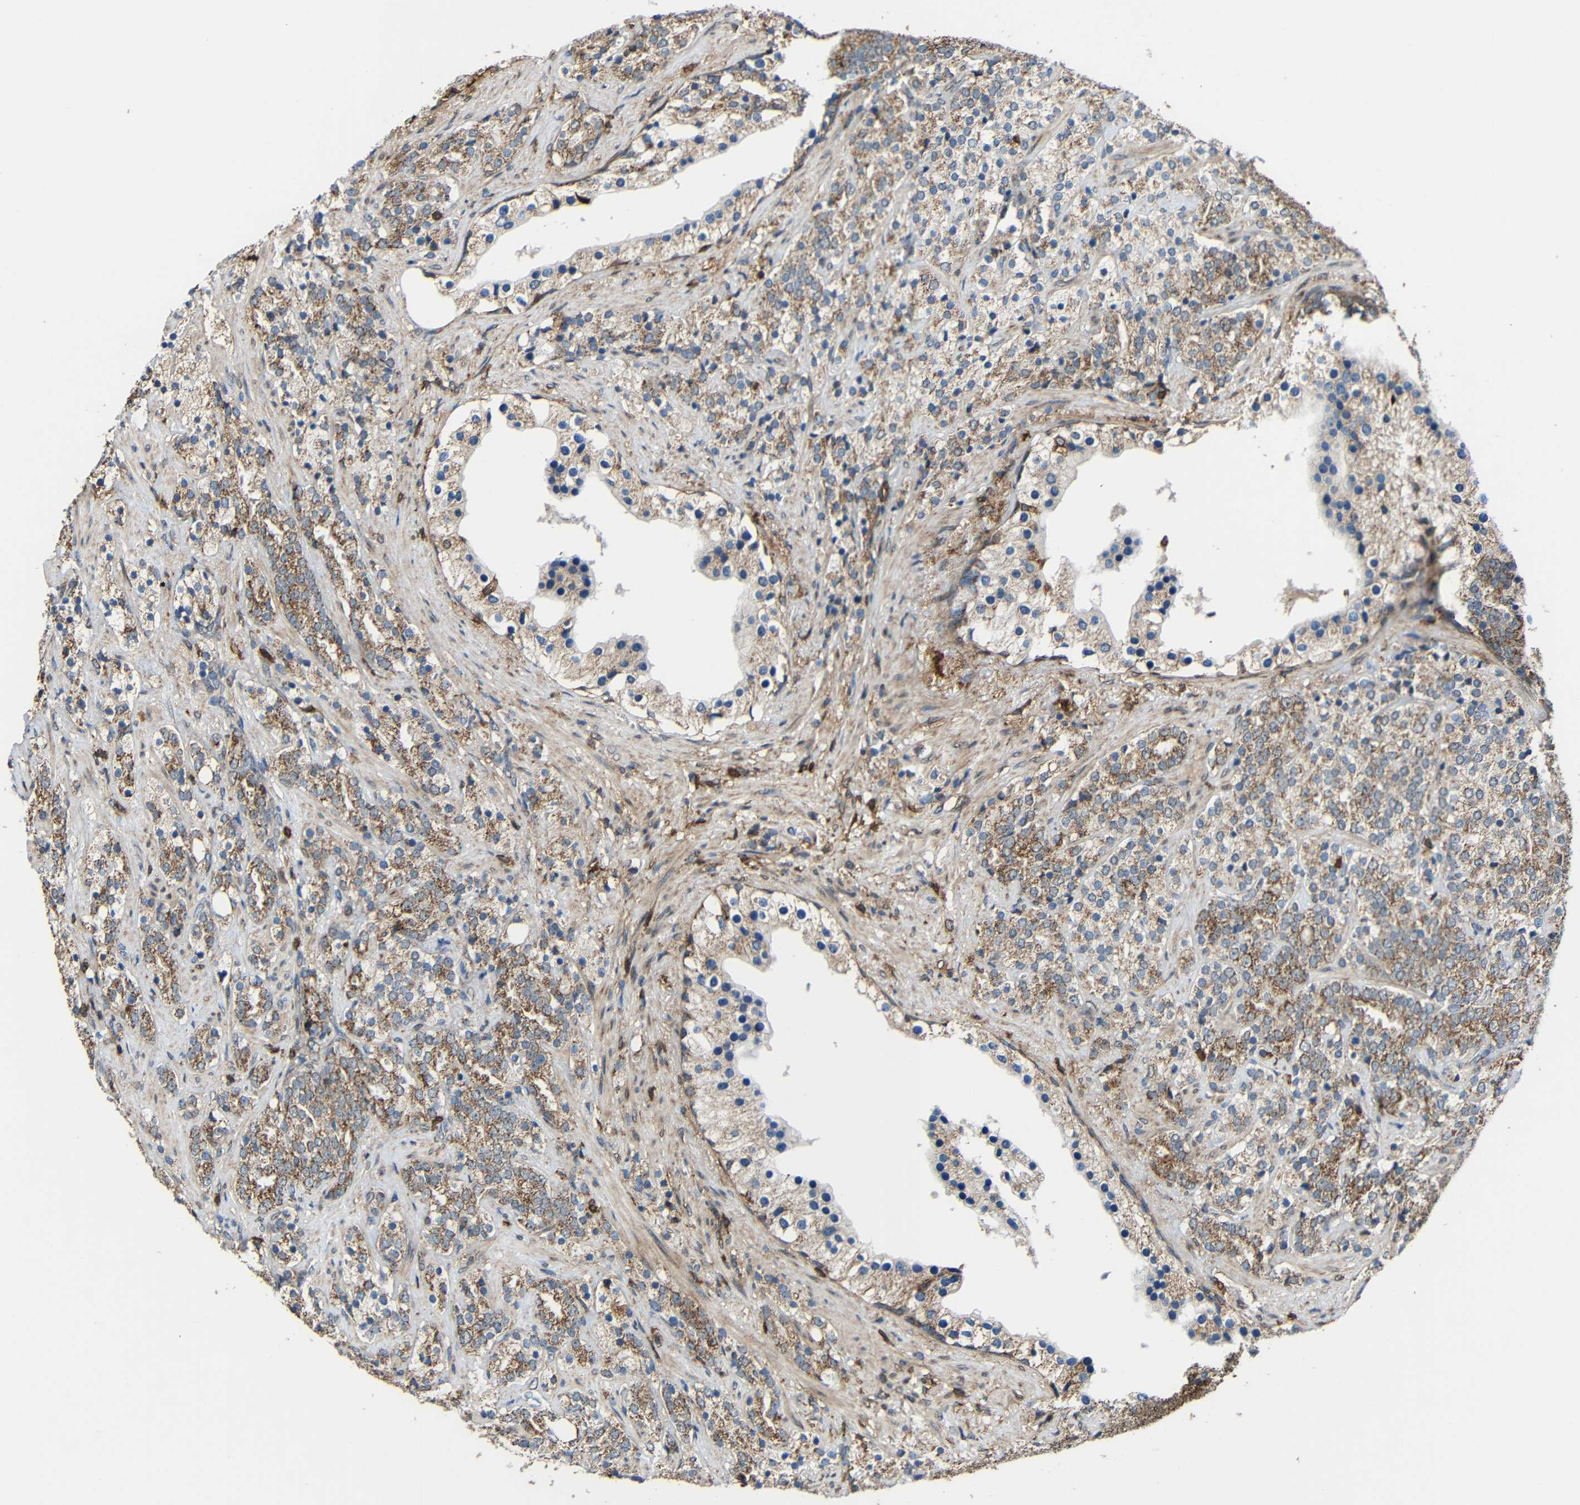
{"staining": {"intensity": "moderate", "quantity": ">75%", "location": "cytoplasmic/membranous"}, "tissue": "prostate cancer", "cell_type": "Tumor cells", "image_type": "cancer", "snomed": [{"axis": "morphology", "description": "Adenocarcinoma, High grade"}, {"axis": "topography", "description": "Prostate"}], "caption": "High-power microscopy captured an IHC micrograph of adenocarcinoma (high-grade) (prostate), revealing moderate cytoplasmic/membranous staining in about >75% of tumor cells.", "gene": "C1GALT1", "patient": {"sex": "male", "age": 71}}